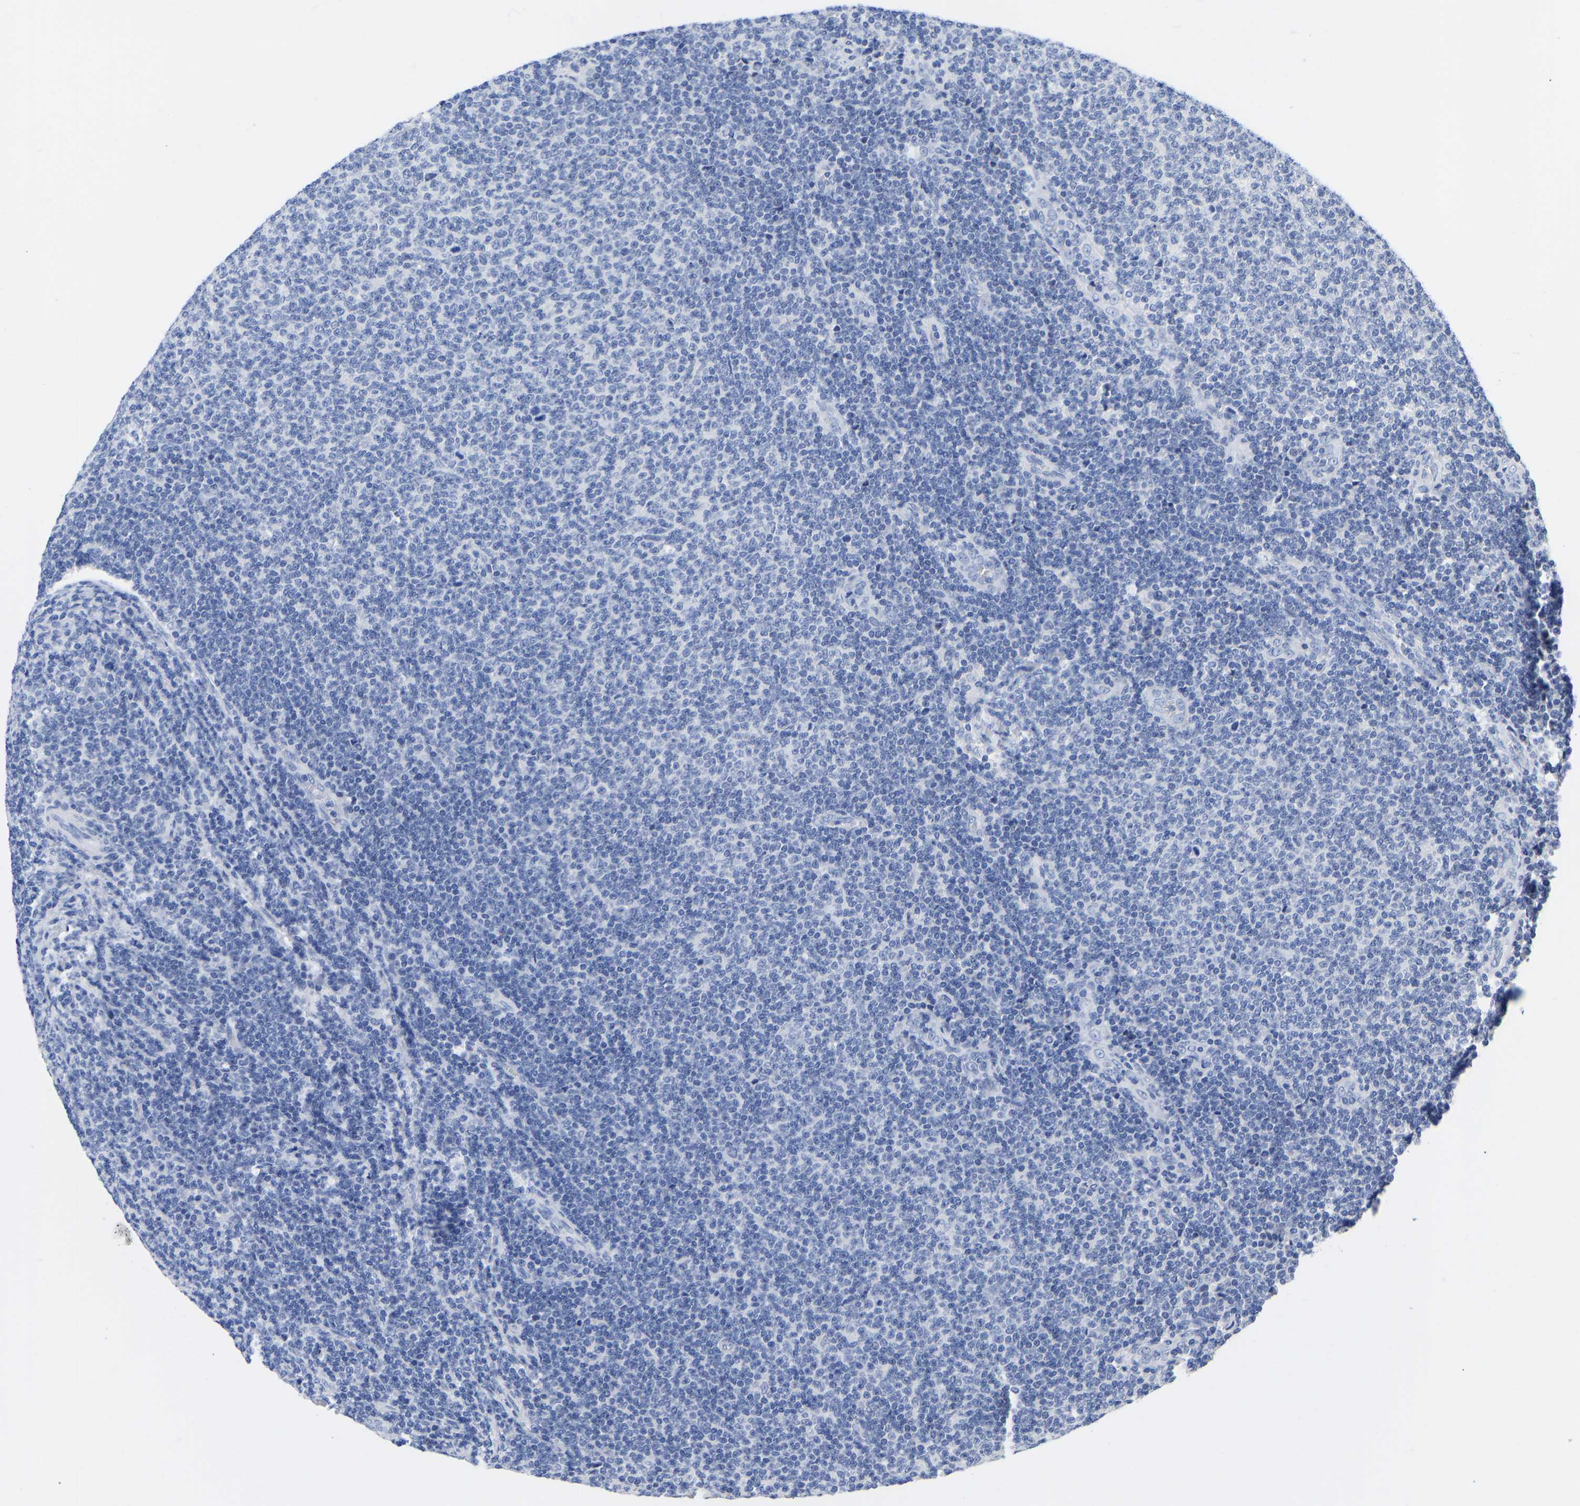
{"staining": {"intensity": "negative", "quantity": "none", "location": "none"}, "tissue": "lymphoma", "cell_type": "Tumor cells", "image_type": "cancer", "snomed": [{"axis": "morphology", "description": "Malignant lymphoma, non-Hodgkin's type, Low grade"}, {"axis": "topography", "description": "Lymph node"}], "caption": "Immunohistochemical staining of human malignant lymphoma, non-Hodgkin's type (low-grade) exhibits no significant expression in tumor cells.", "gene": "GPA33", "patient": {"sex": "male", "age": 66}}